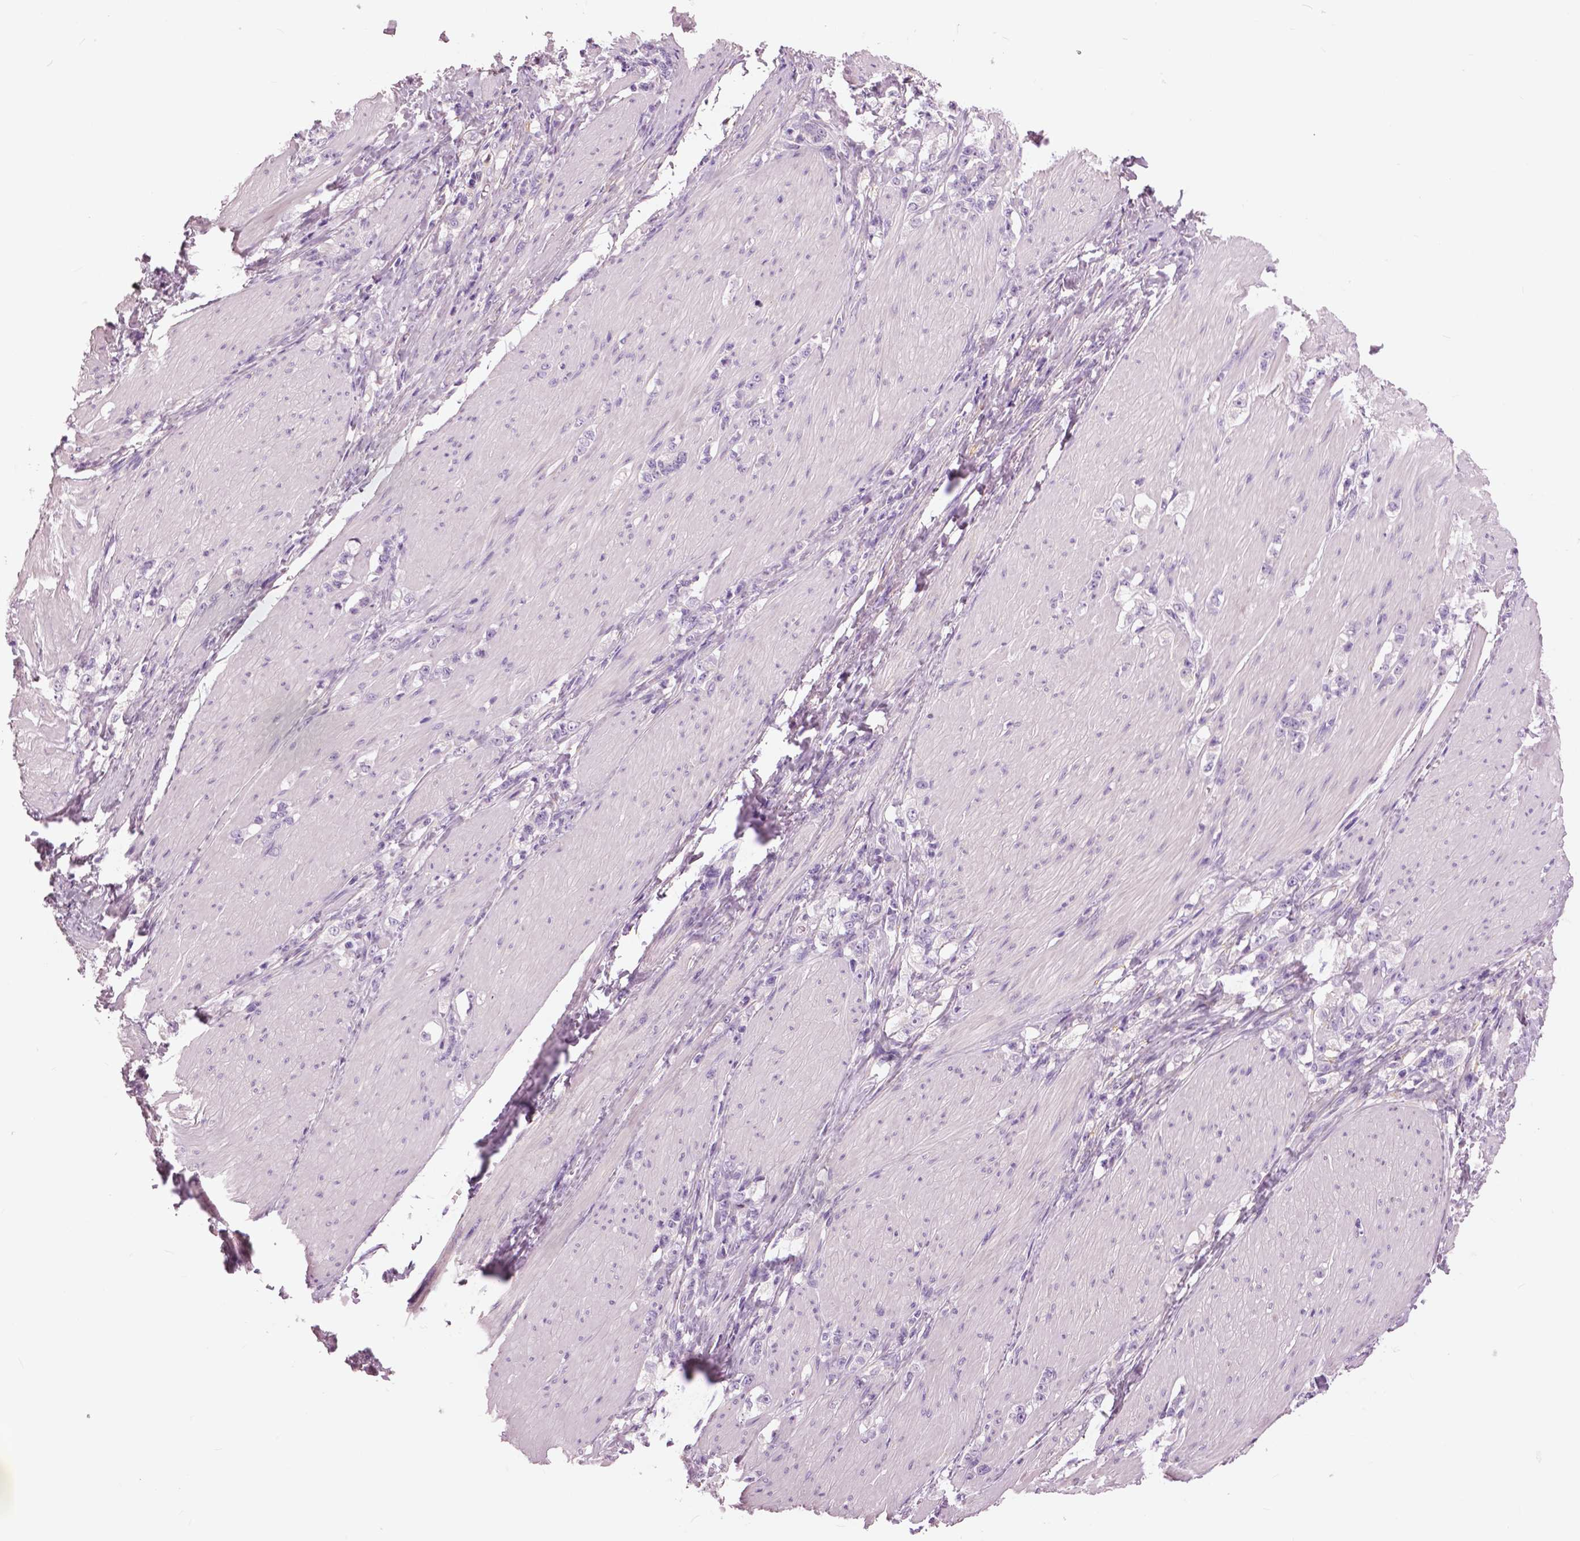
{"staining": {"intensity": "negative", "quantity": "none", "location": "none"}, "tissue": "stomach cancer", "cell_type": "Tumor cells", "image_type": "cancer", "snomed": [{"axis": "morphology", "description": "Adenocarcinoma, NOS"}, {"axis": "topography", "description": "Stomach, lower"}], "caption": "High power microscopy micrograph of an IHC photomicrograph of stomach adenocarcinoma, revealing no significant positivity in tumor cells.", "gene": "SERPINI1", "patient": {"sex": "male", "age": 88}}